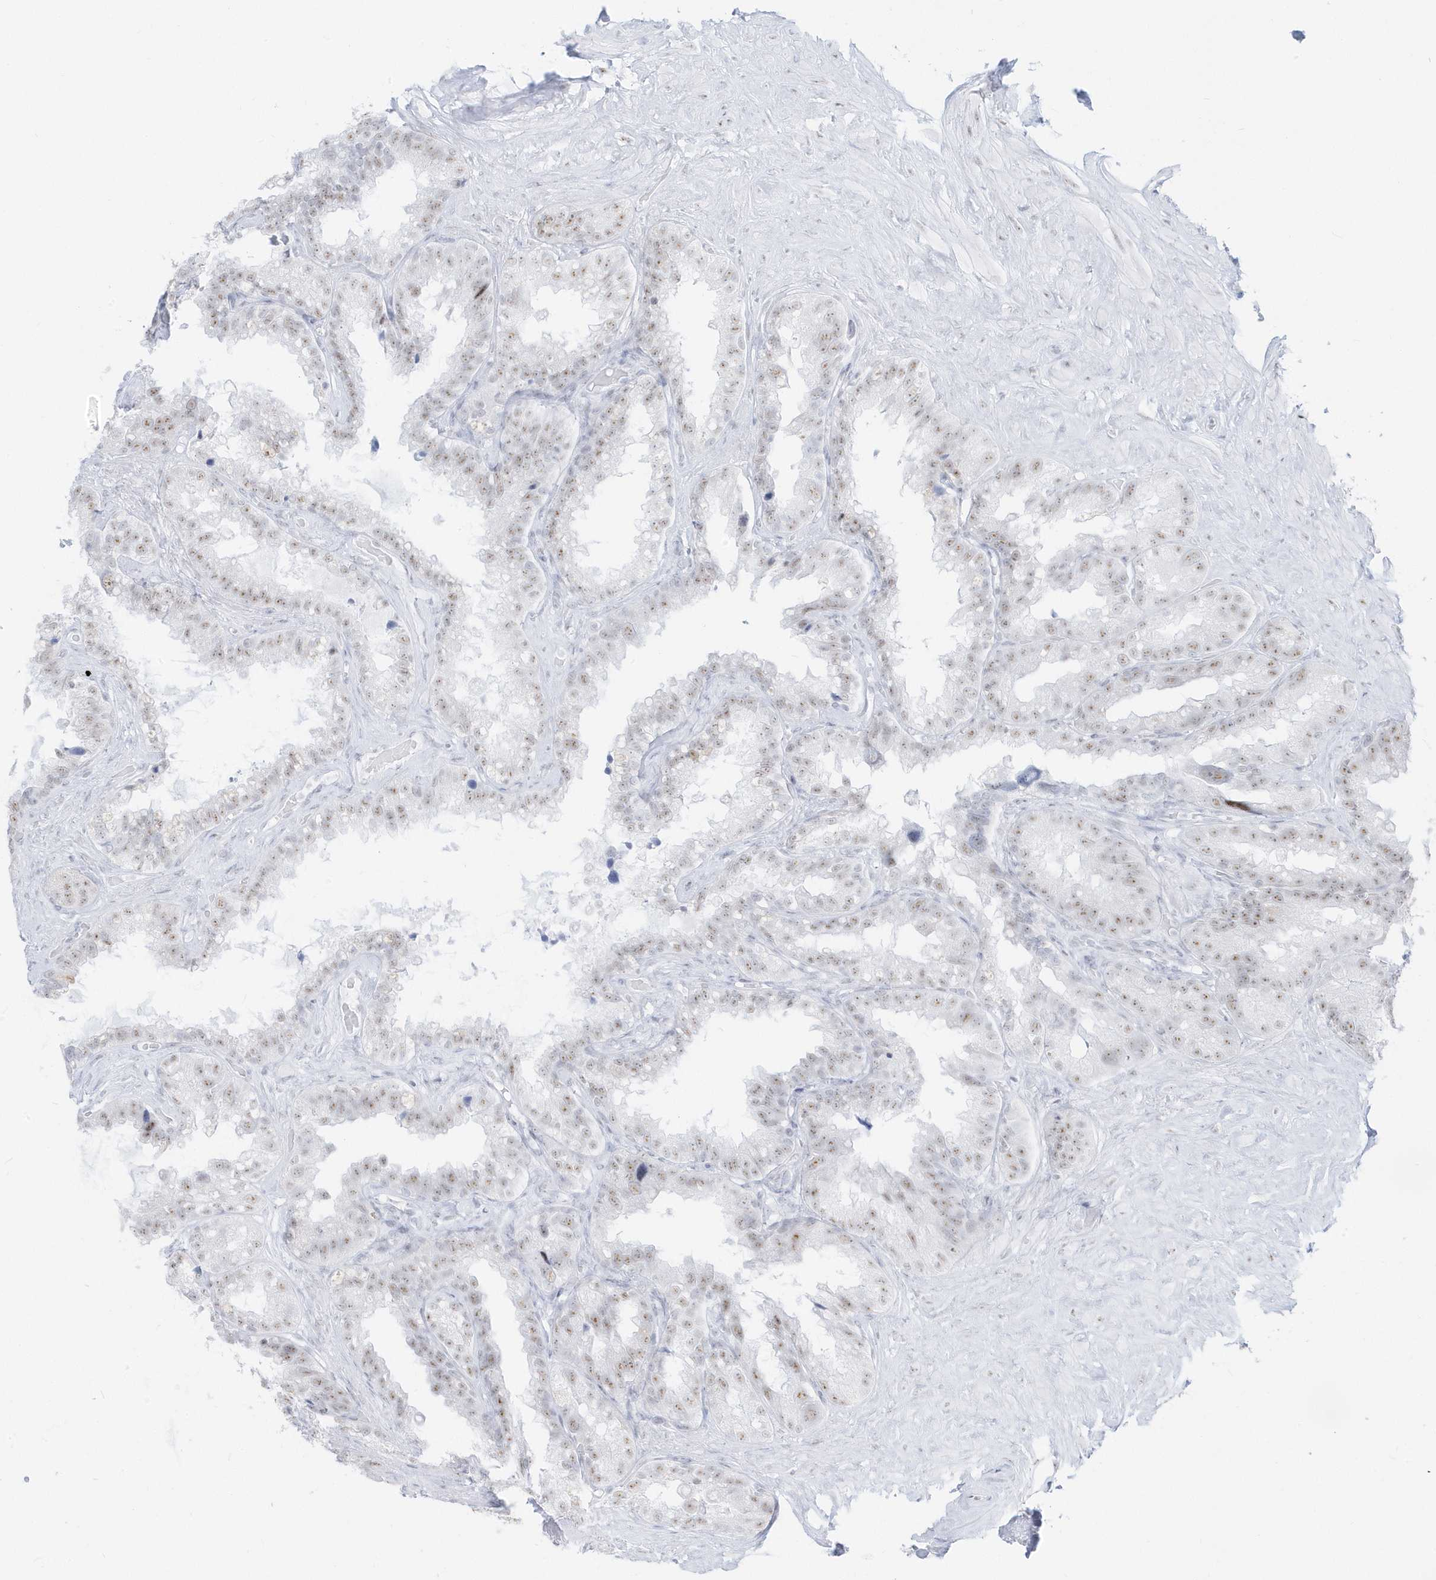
{"staining": {"intensity": "weak", "quantity": "25%-75%", "location": "nuclear"}, "tissue": "seminal vesicle", "cell_type": "Glandular cells", "image_type": "normal", "snomed": [{"axis": "morphology", "description": "Normal tissue, NOS"}, {"axis": "topography", "description": "Seminal veicle"}], "caption": "Benign seminal vesicle demonstrates weak nuclear expression in approximately 25%-75% of glandular cells, visualized by immunohistochemistry.", "gene": "PLEKHN1", "patient": {"sex": "male", "age": 80}}